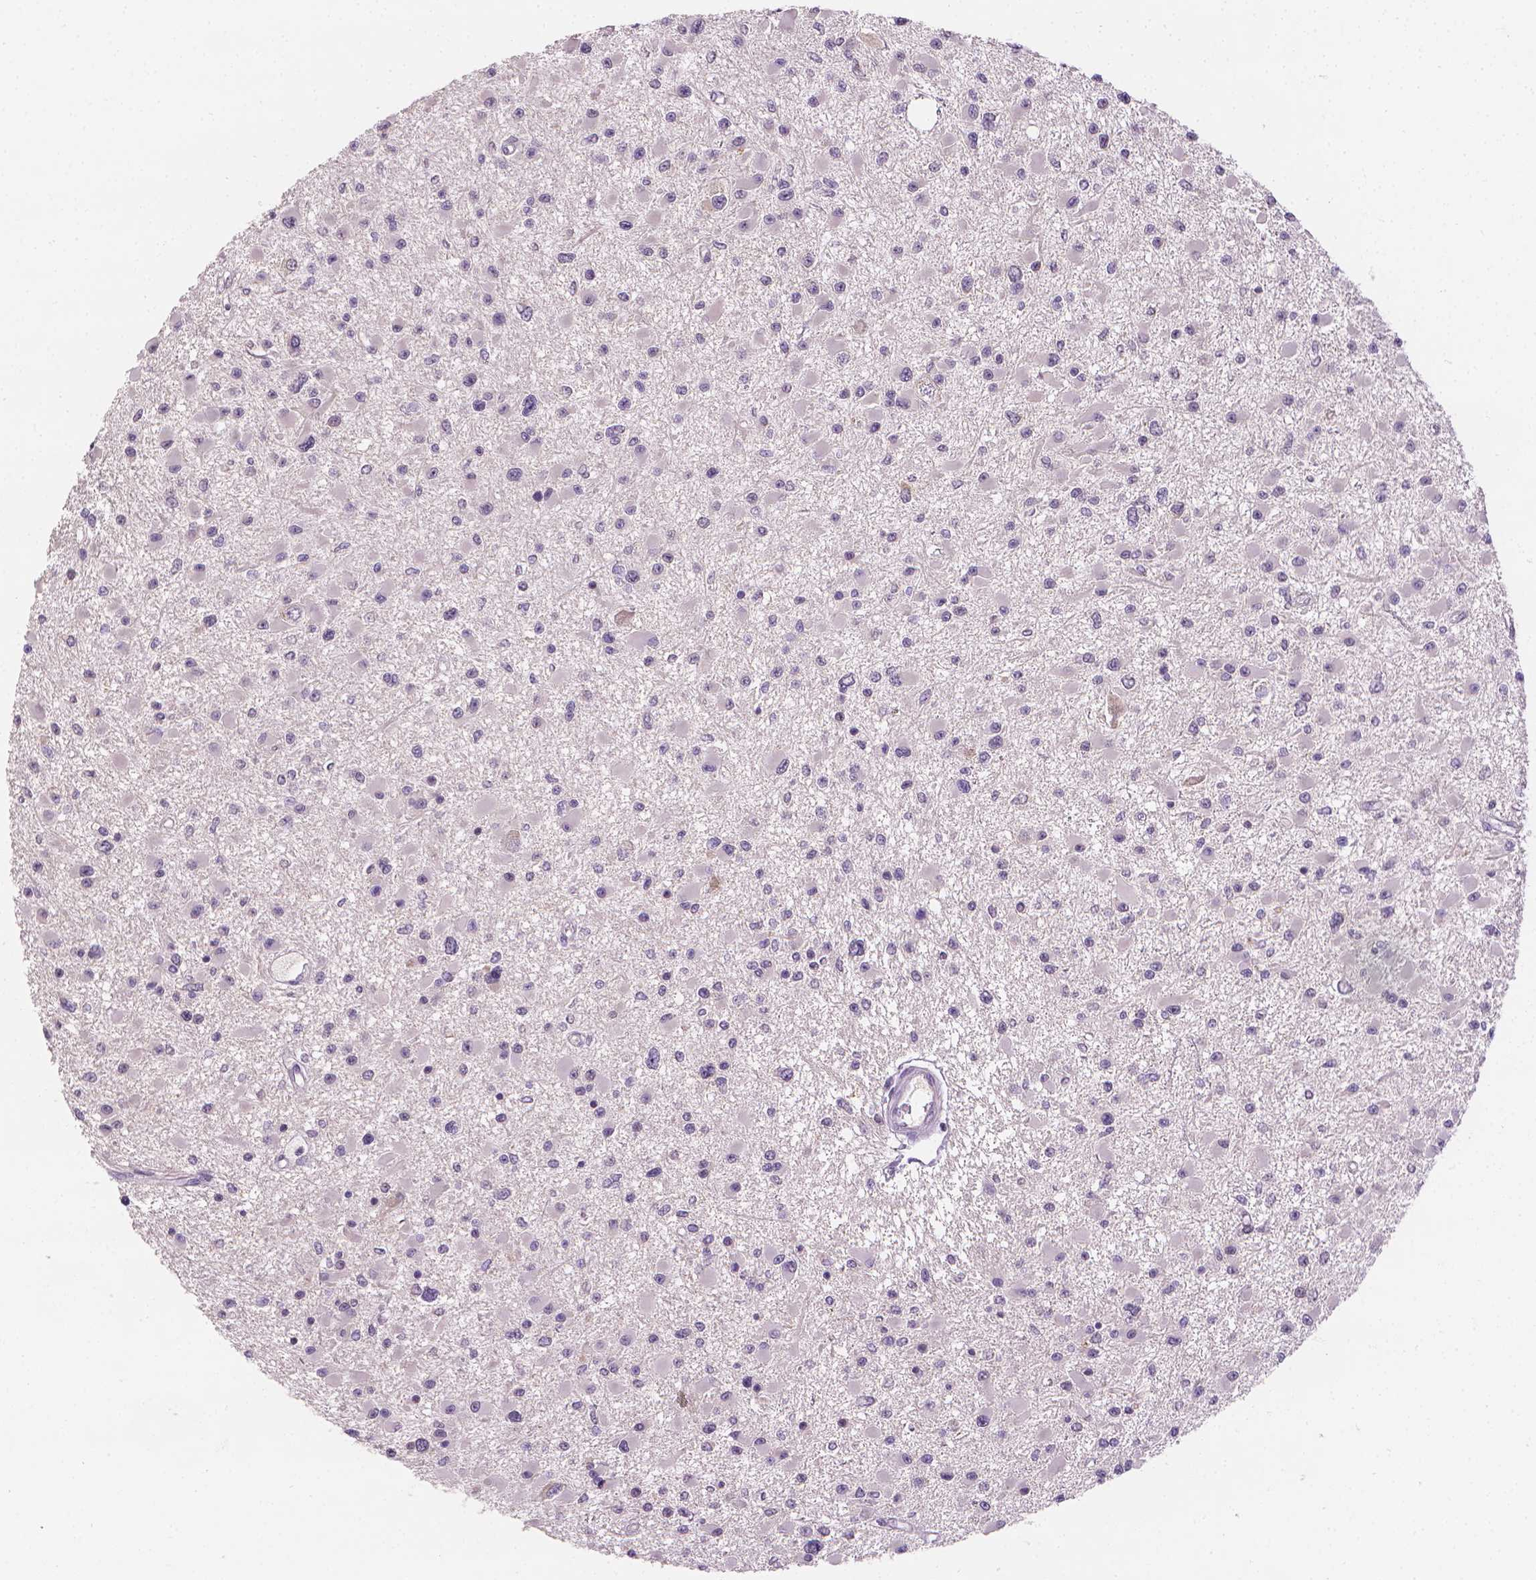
{"staining": {"intensity": "negative", "quantity": "none", "location": "none"}, "tissue": "glioma", "cell_type": "Tumor cells", "image_type": "cancer", "snomed": [{"axis": "morphology", "description": "Glioma, malignant, High grade"}, {"axis": "topography", "description": "Brain"}], "caption": "Tumor cells are negative for brown protein staining in high-grade glioma (malignant).", "gene": "FASN", "patient": {"sex": "male", "age": 54}}